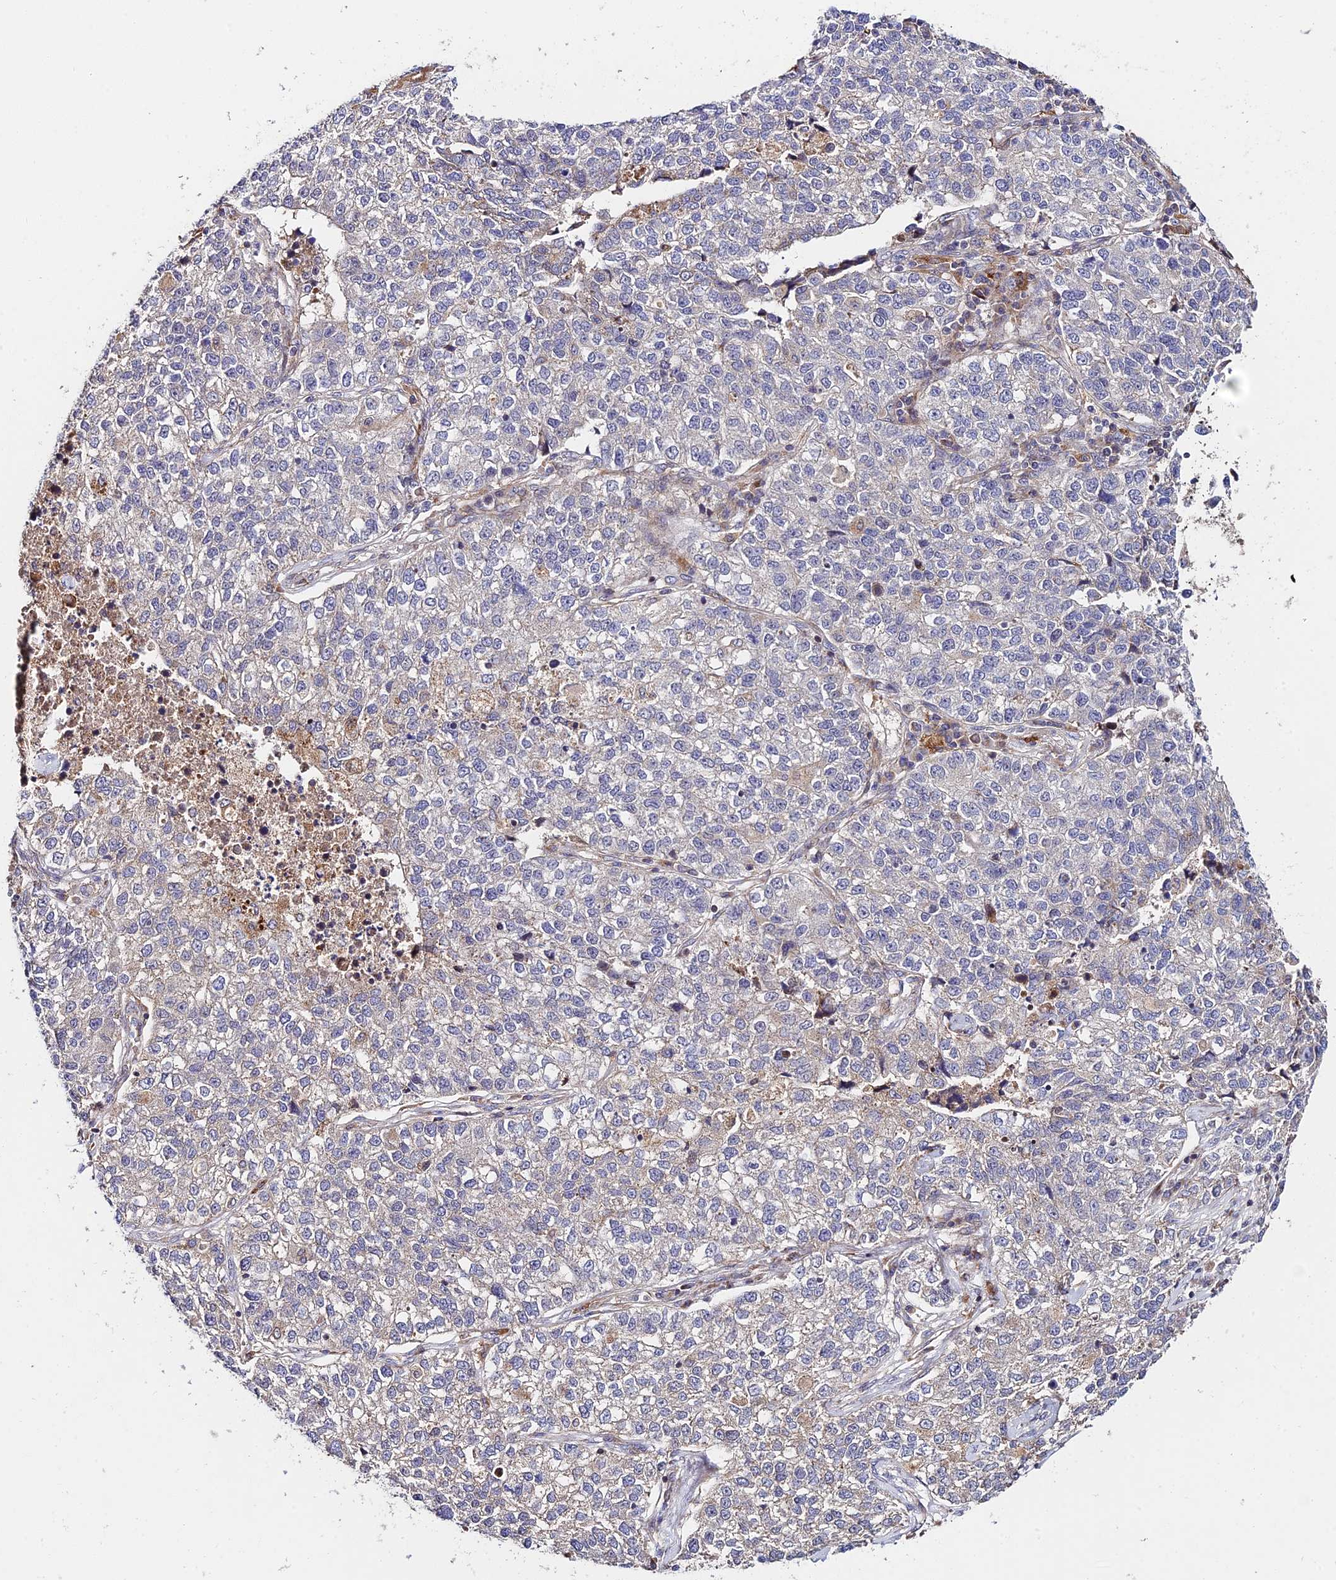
{"staining": {"intensity": "negative", "quantity": "none", "location": "none"}, "tissue": "lung cancer", "cell_type": "Tumor cells", "image_type": "cancer", "snomed": [{"axis": "morphology", "description": "Adenocarcinoma, NOS"}, {"axis": "topography", "description": "Lung"}], "caption": "Immunohistochemistry (IHC) photomicrograph of human lung cancer (adenocarcinoma) stained for a protein (brown), which reveals no staining in tumor cells.", "gene": "FUOM", "patient": {"sex": "male", "age": 49}}